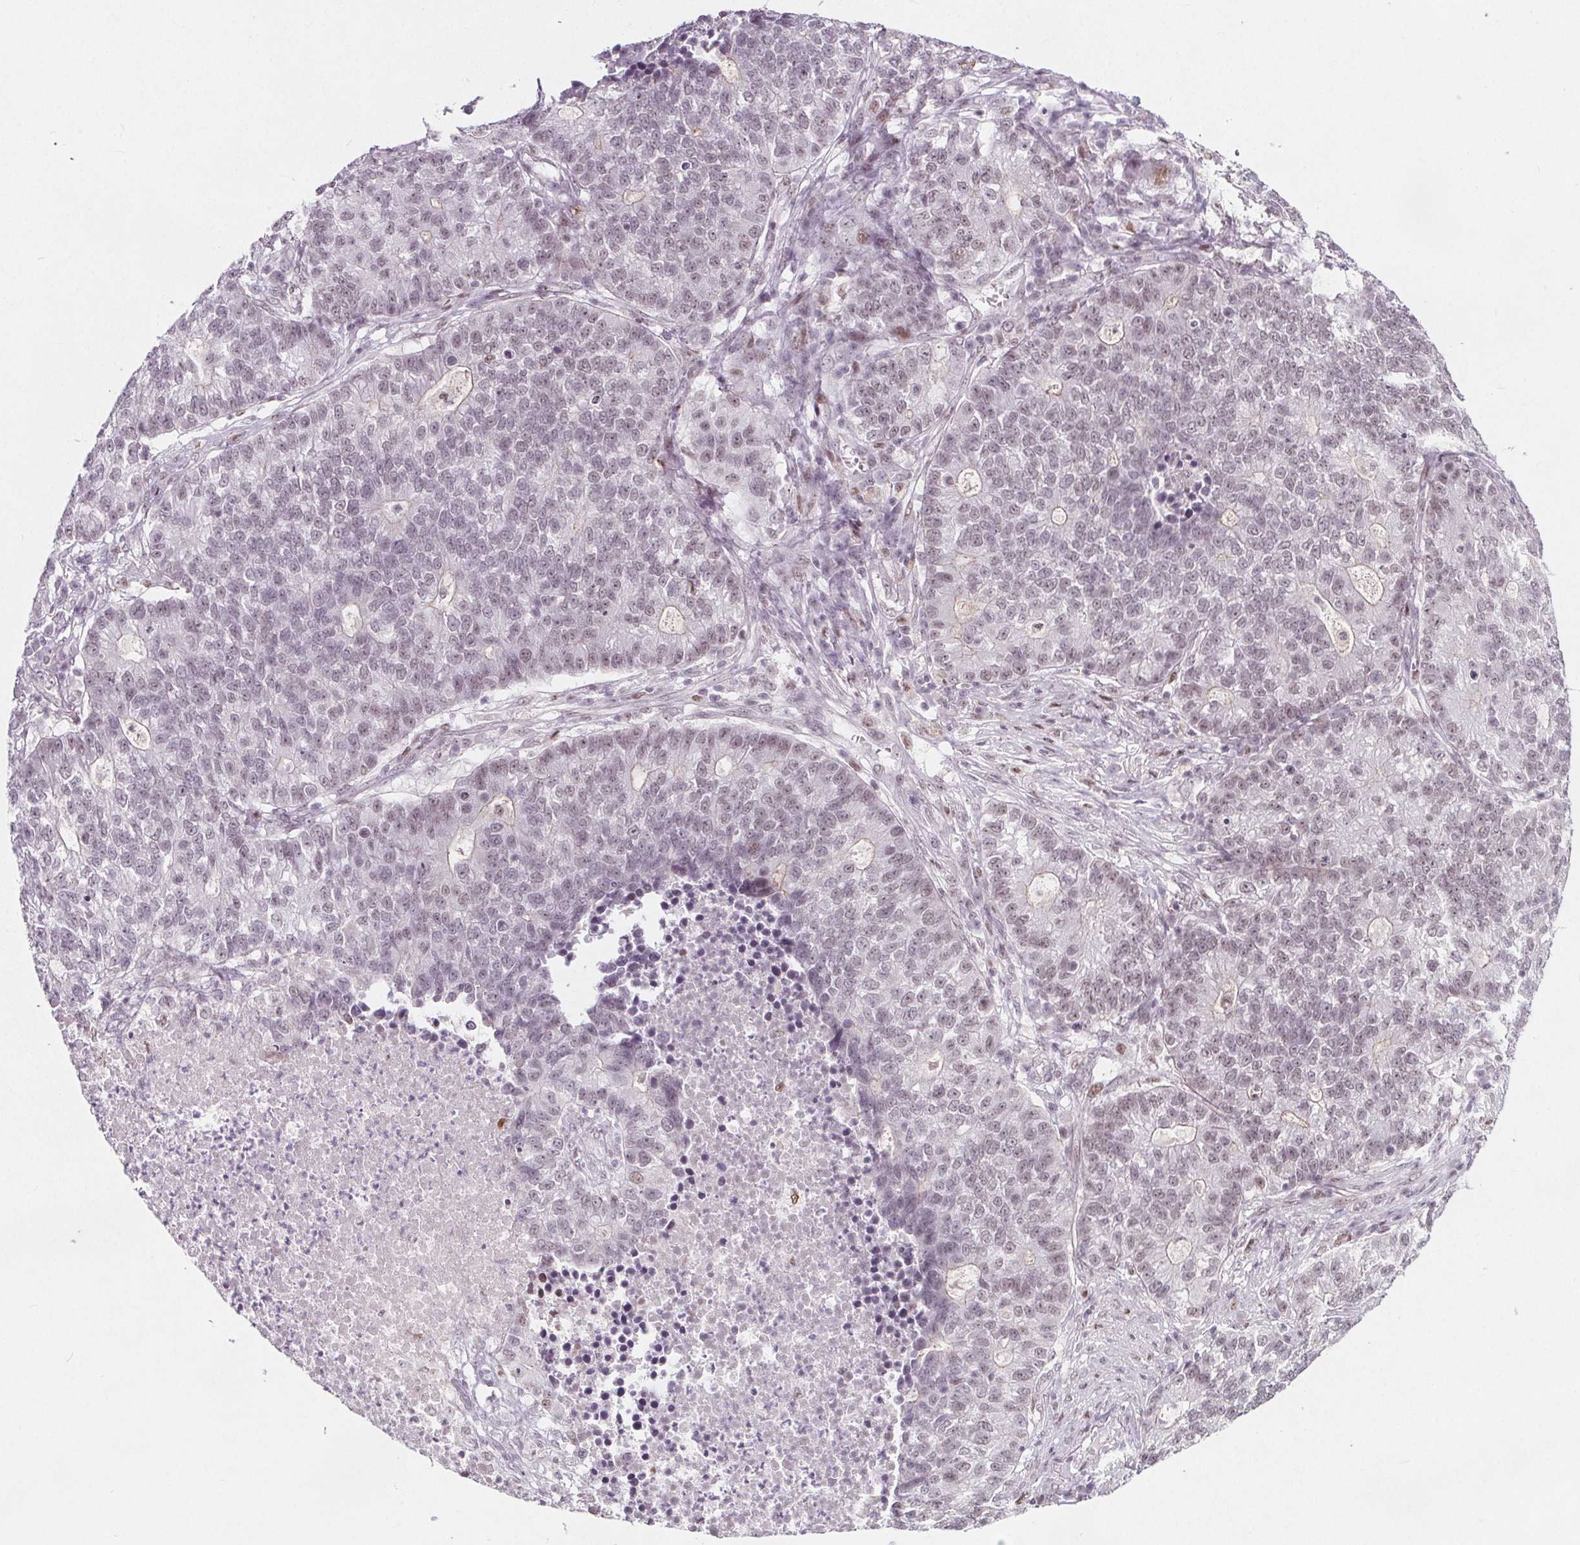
{"staining": {"intensity": "weak", "quantity": "25%-75%", "location": "nuclear"}, "tissue": "lung cancer", "cell_type": "Tumor cells", "image_type": "cancer", "snomed": [{"axis": "morphology", "description": "Adenocarcinoma, NOS"}, {"axis": "topography", "description": "Lung"}], "caption": "Approximately 25%-75% of tumor cells in human adenocarcinoma (lung) reveal weak nuclear protein positivity as visualized by brown immunohistochemical staining.", "gene": "TAF6L", "patient": {"sex": "male", "age": 57}}